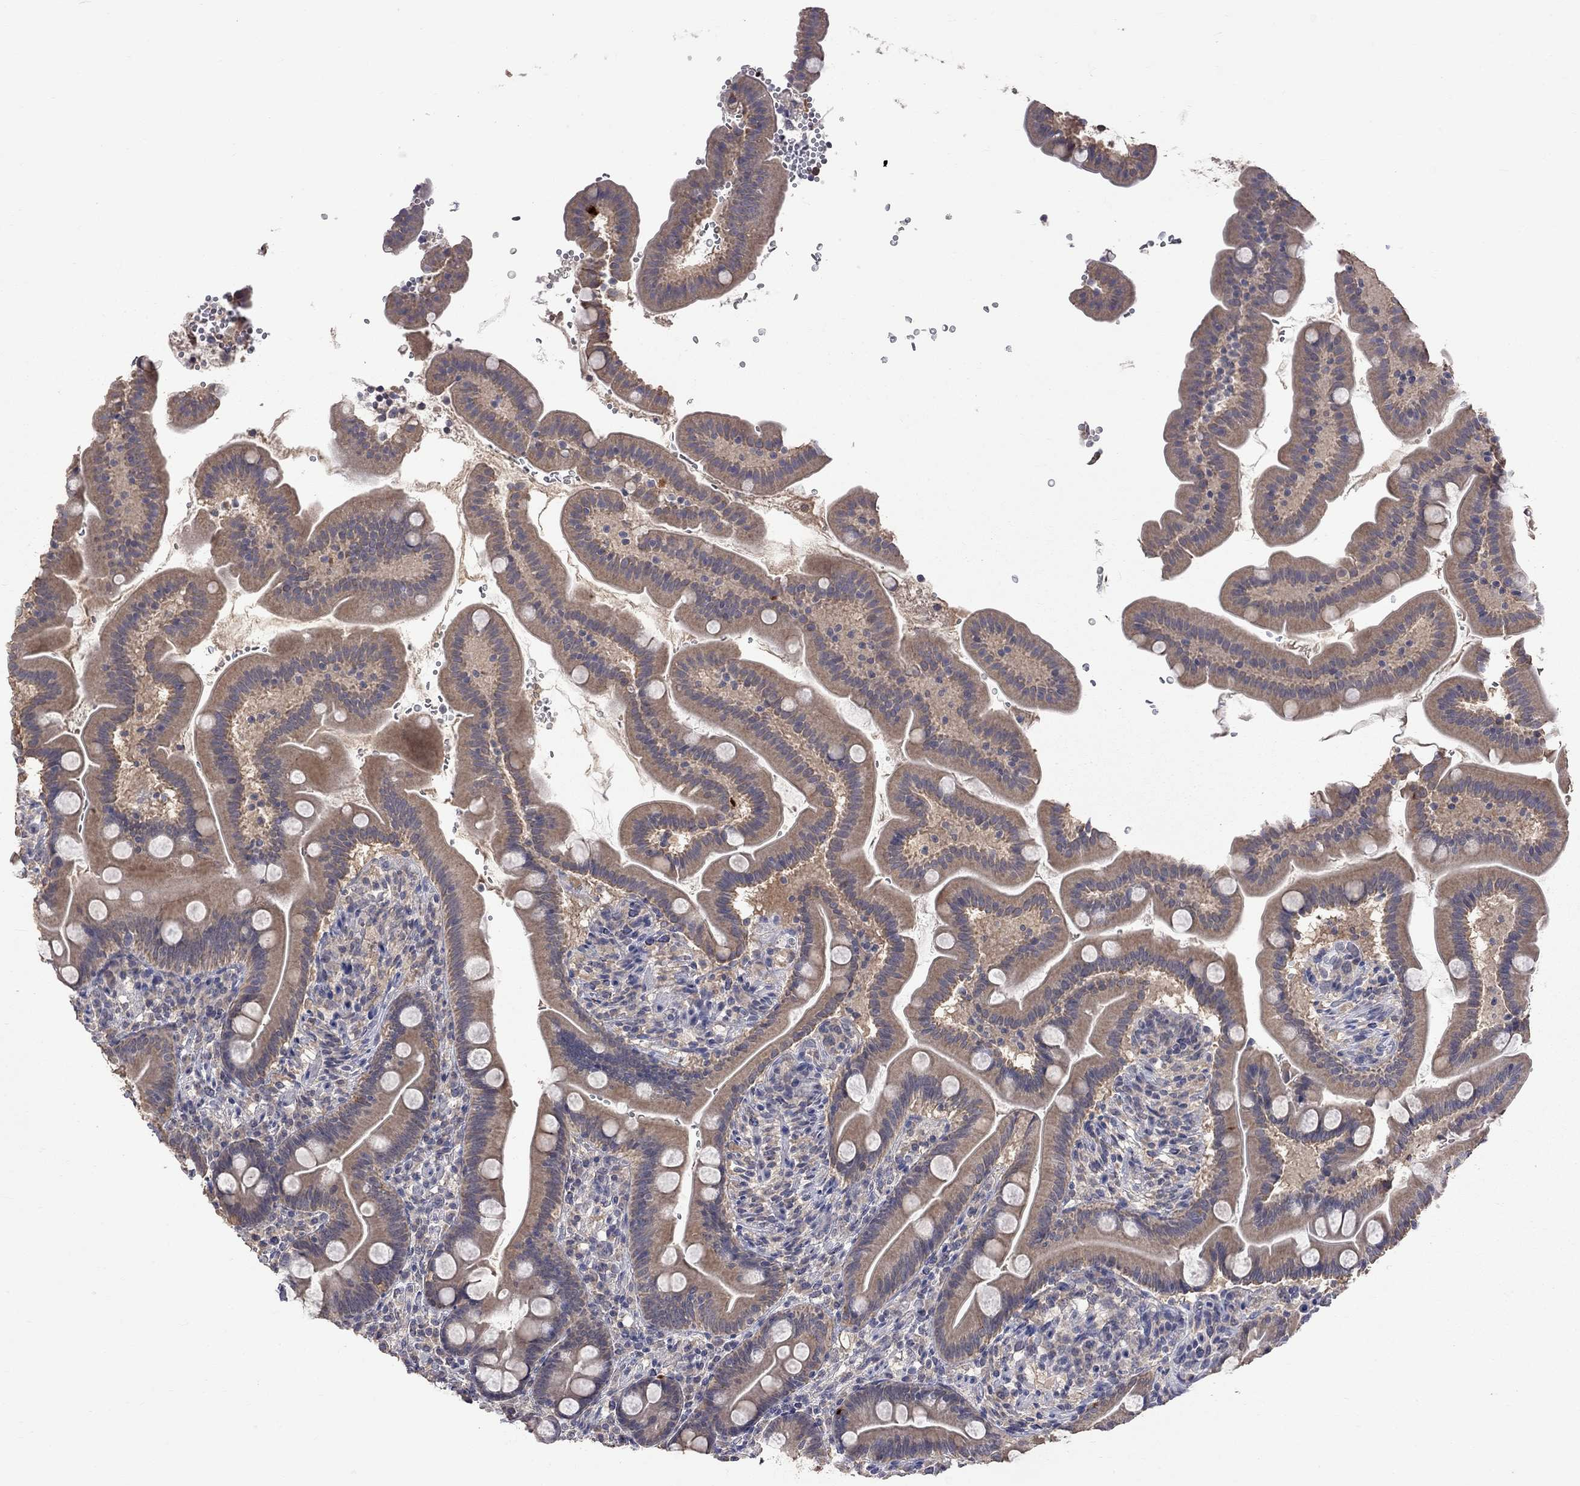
{"staining": {"intensity": "moderate", "quantity": ">75%", "location": "cytoplasmic/membranous"}, "tissue": "small intestine", "cell_type": "Glandular cells", "image_type": "normal", "snomed": [{"axis": "morphology", "description": "Normal tissue, NOS"}, {"axis": "topography", "description": "Small intestine"}], "caption": "The histopathology image reveals immunohistochemical staining of normal small intestine. There is moderate cytoplasmic/membranous expression is seen in approximately >75% of glandular cells.", "gene": "HTR6", "patient": {"sex": "female", "age": 44}}